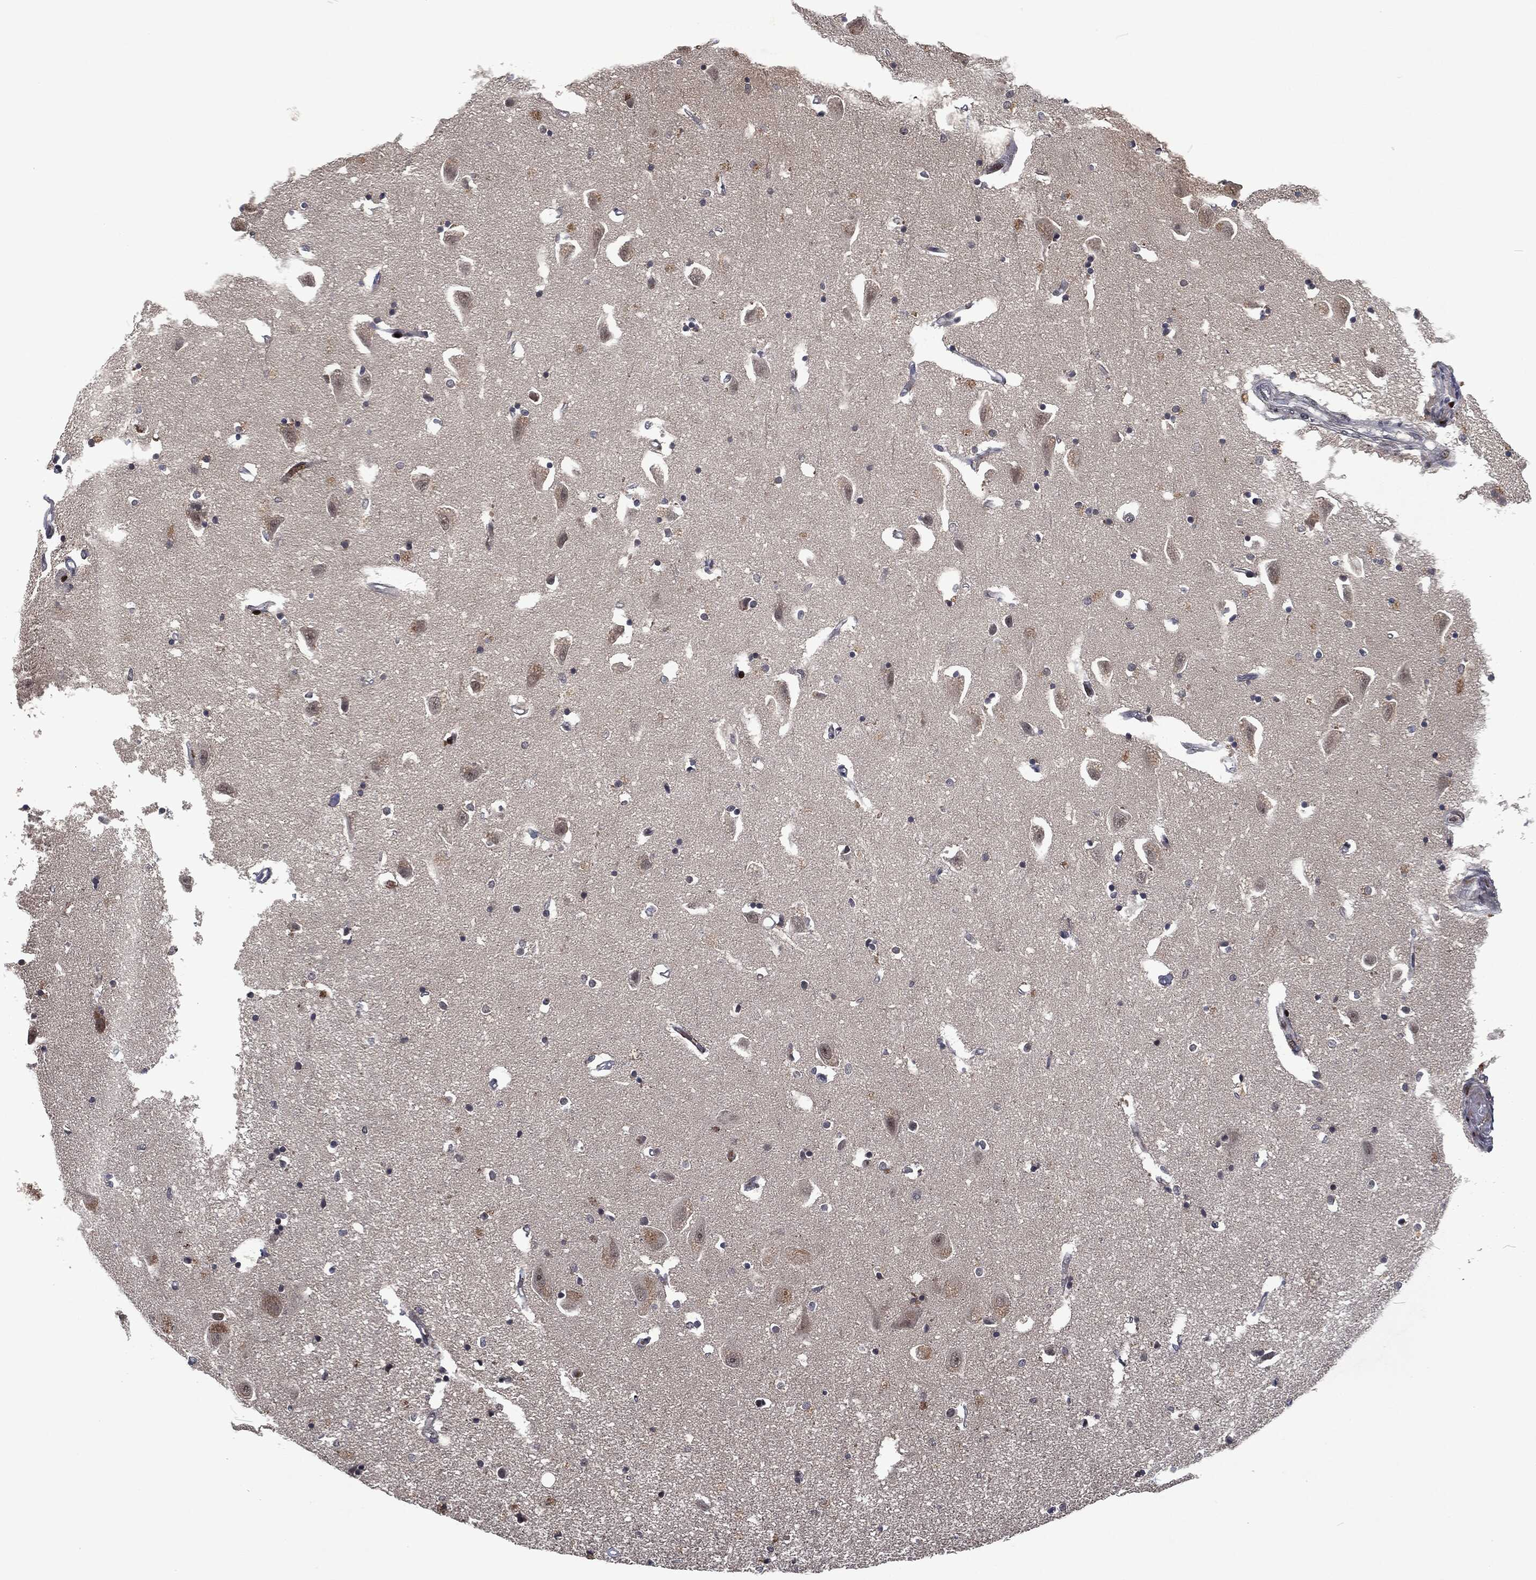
{"staining": {"intensity": "negative", "quantity": "none", "location": "none"}, "tissue": "hippocampus", "cell_type": "Glial cells", "image_type": "normal", "snomed": [{"axis": "morphology", "description": "Normal tissue, NOS"}, {"axis": "topography", "description": "Lateral ventricle wall"}, {"axis": "topography", "description": "Hippocampus"}], "caption": "Protein analysis of benign hippocampus demonstrates no significant expression in glial cells.", "gene": "EGFR", "patient": {"sex": "female", "age": 63}}